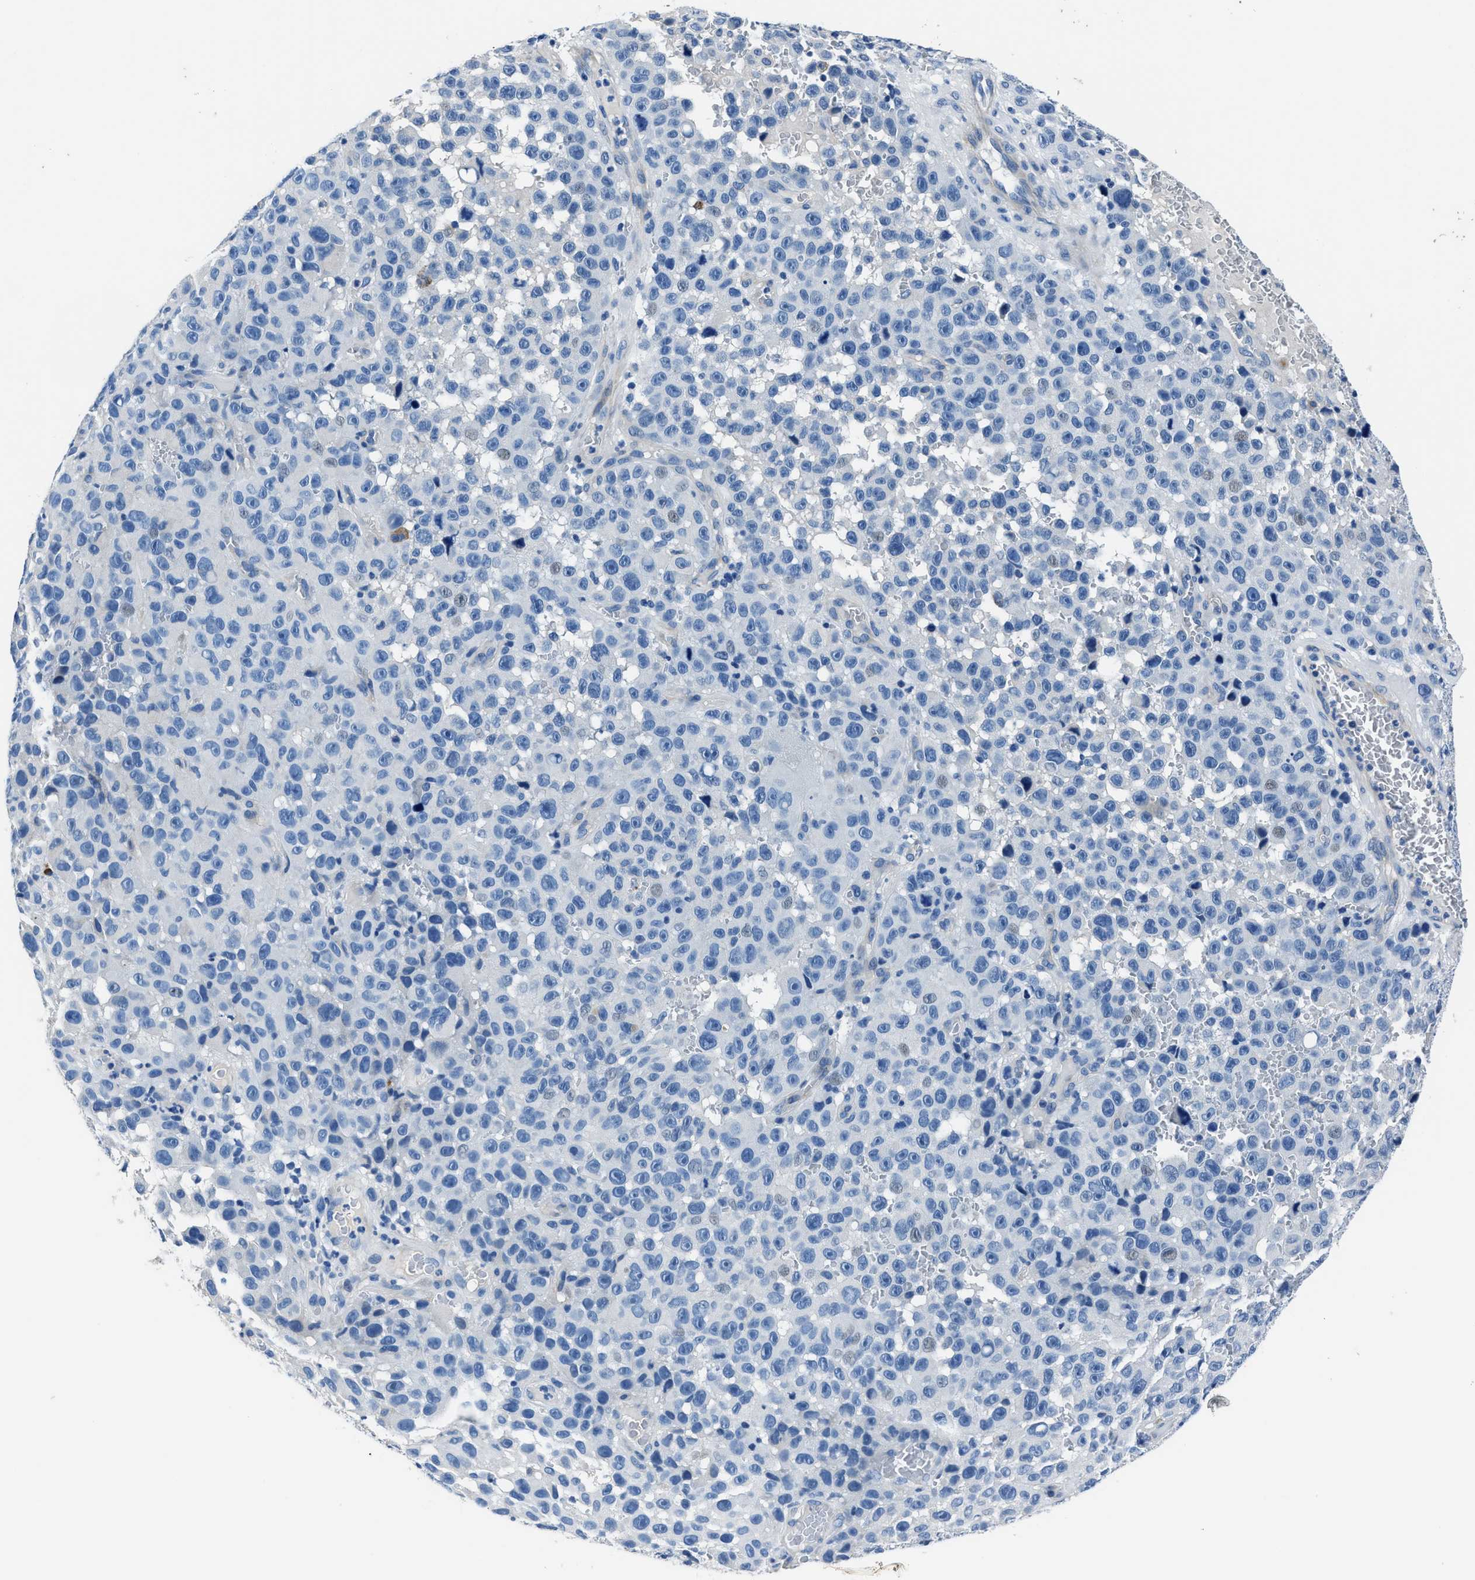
{"staining": {"intensity": "negative", "quantity": "none", "location": "none"}, "tissue": "melanoma", "cell_type": "Tumor cells", "image_type": "cancer", "snomed": [{"axis": "morphology", "description": "Malignant melanoma, NOS"}, {"axis": "topography", "description": "Skin"}], "caption": "This is an IHC photomicrograph of human melanoma. There is no staining in tumor cells.", "gene": "NACAD", "patient": {"sex": "female", "age": 82}}